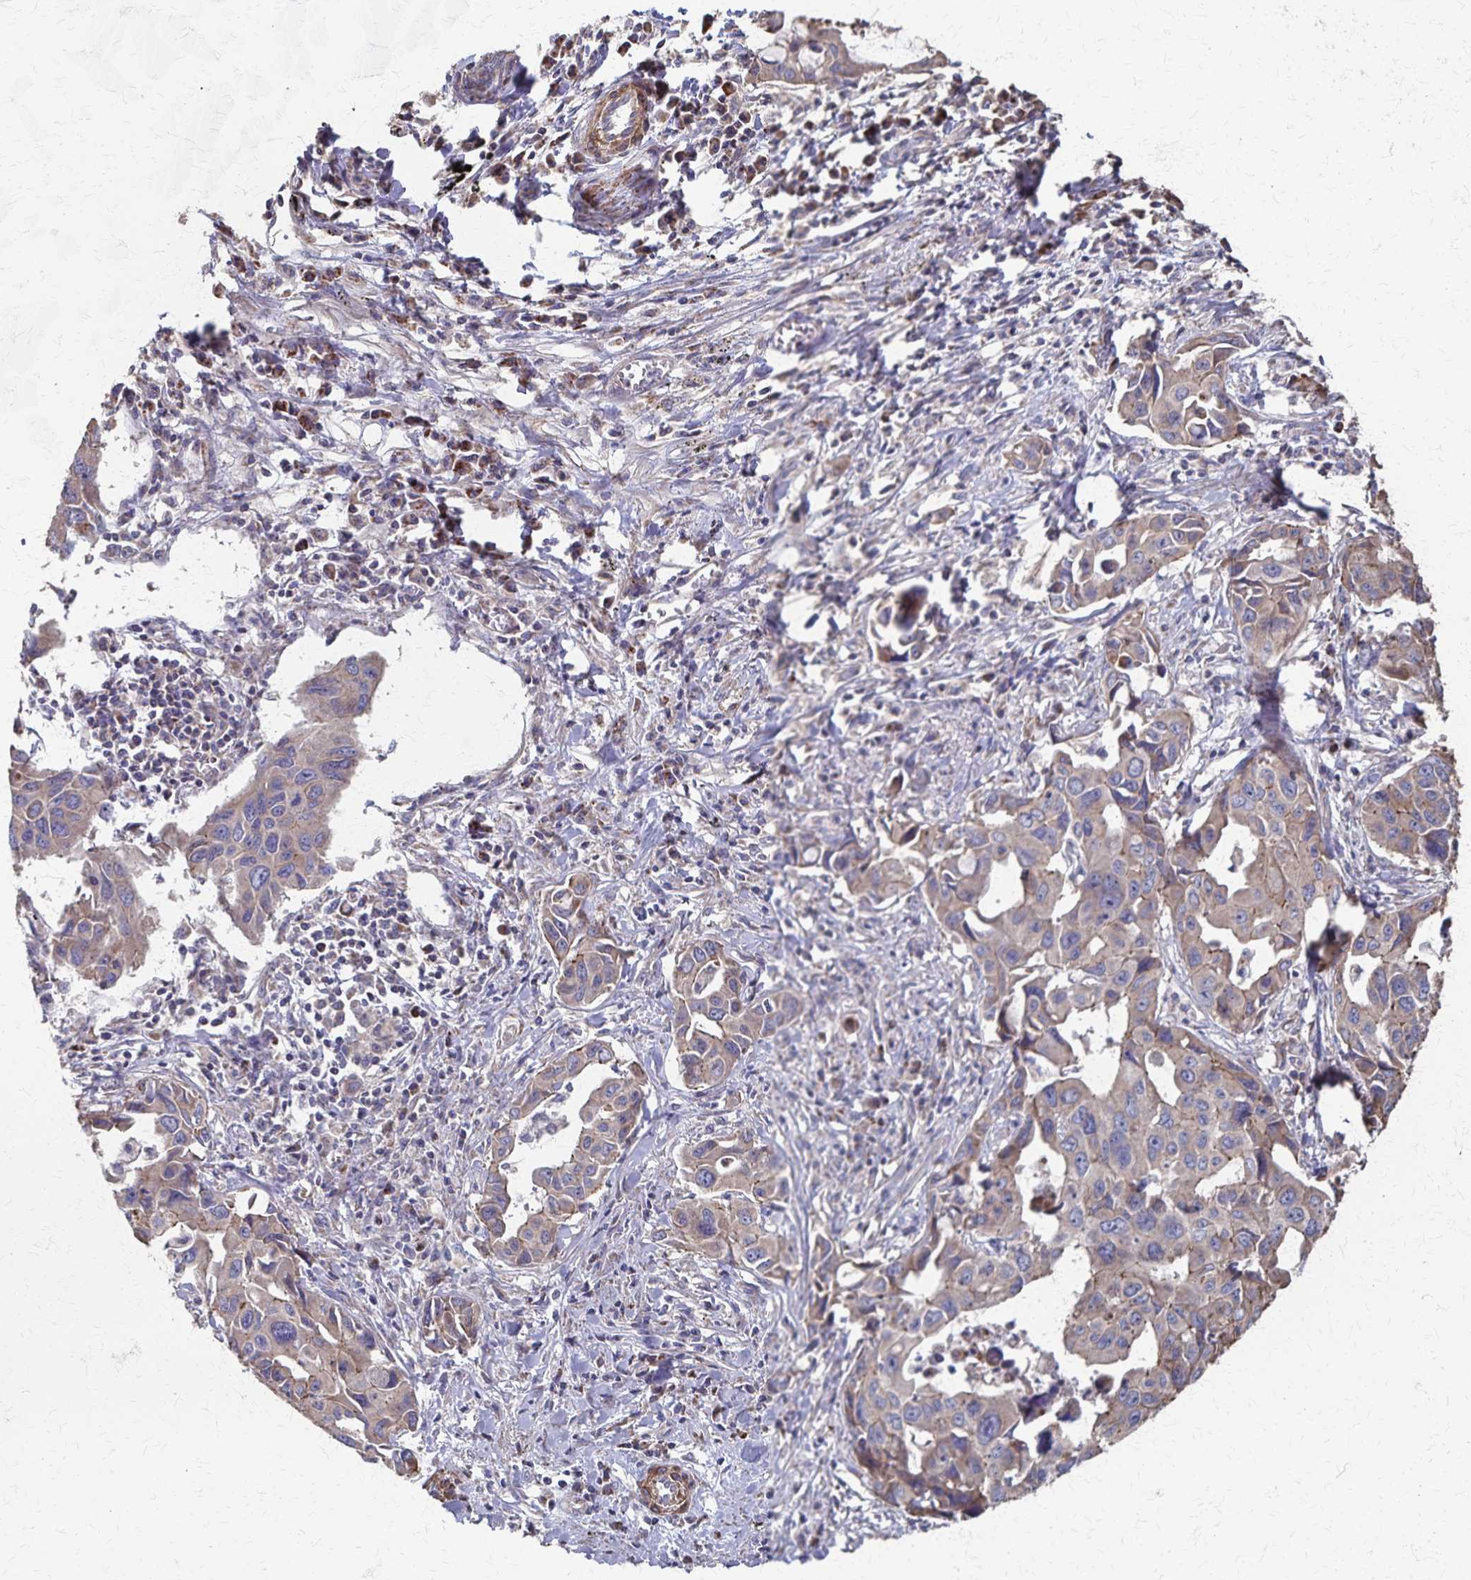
{"staining": {"intensity": "negative", "quantity": "none", "location": "none"}, "tissue": "lung cancer", "cell_type": "Tumor cells", "image_type": "cancer", "snomed": [{"axis": "morphology", "description": "Adenocarcinoma, NOS"}, {"axis": "topography", "description": "Lung"}], "caption": "Immunohistochemical staining of human lung cancer exhibits no significant expression in tumor cells.", "gene": "PGAP2", "patient": {"sex": "male", "age": 64}}